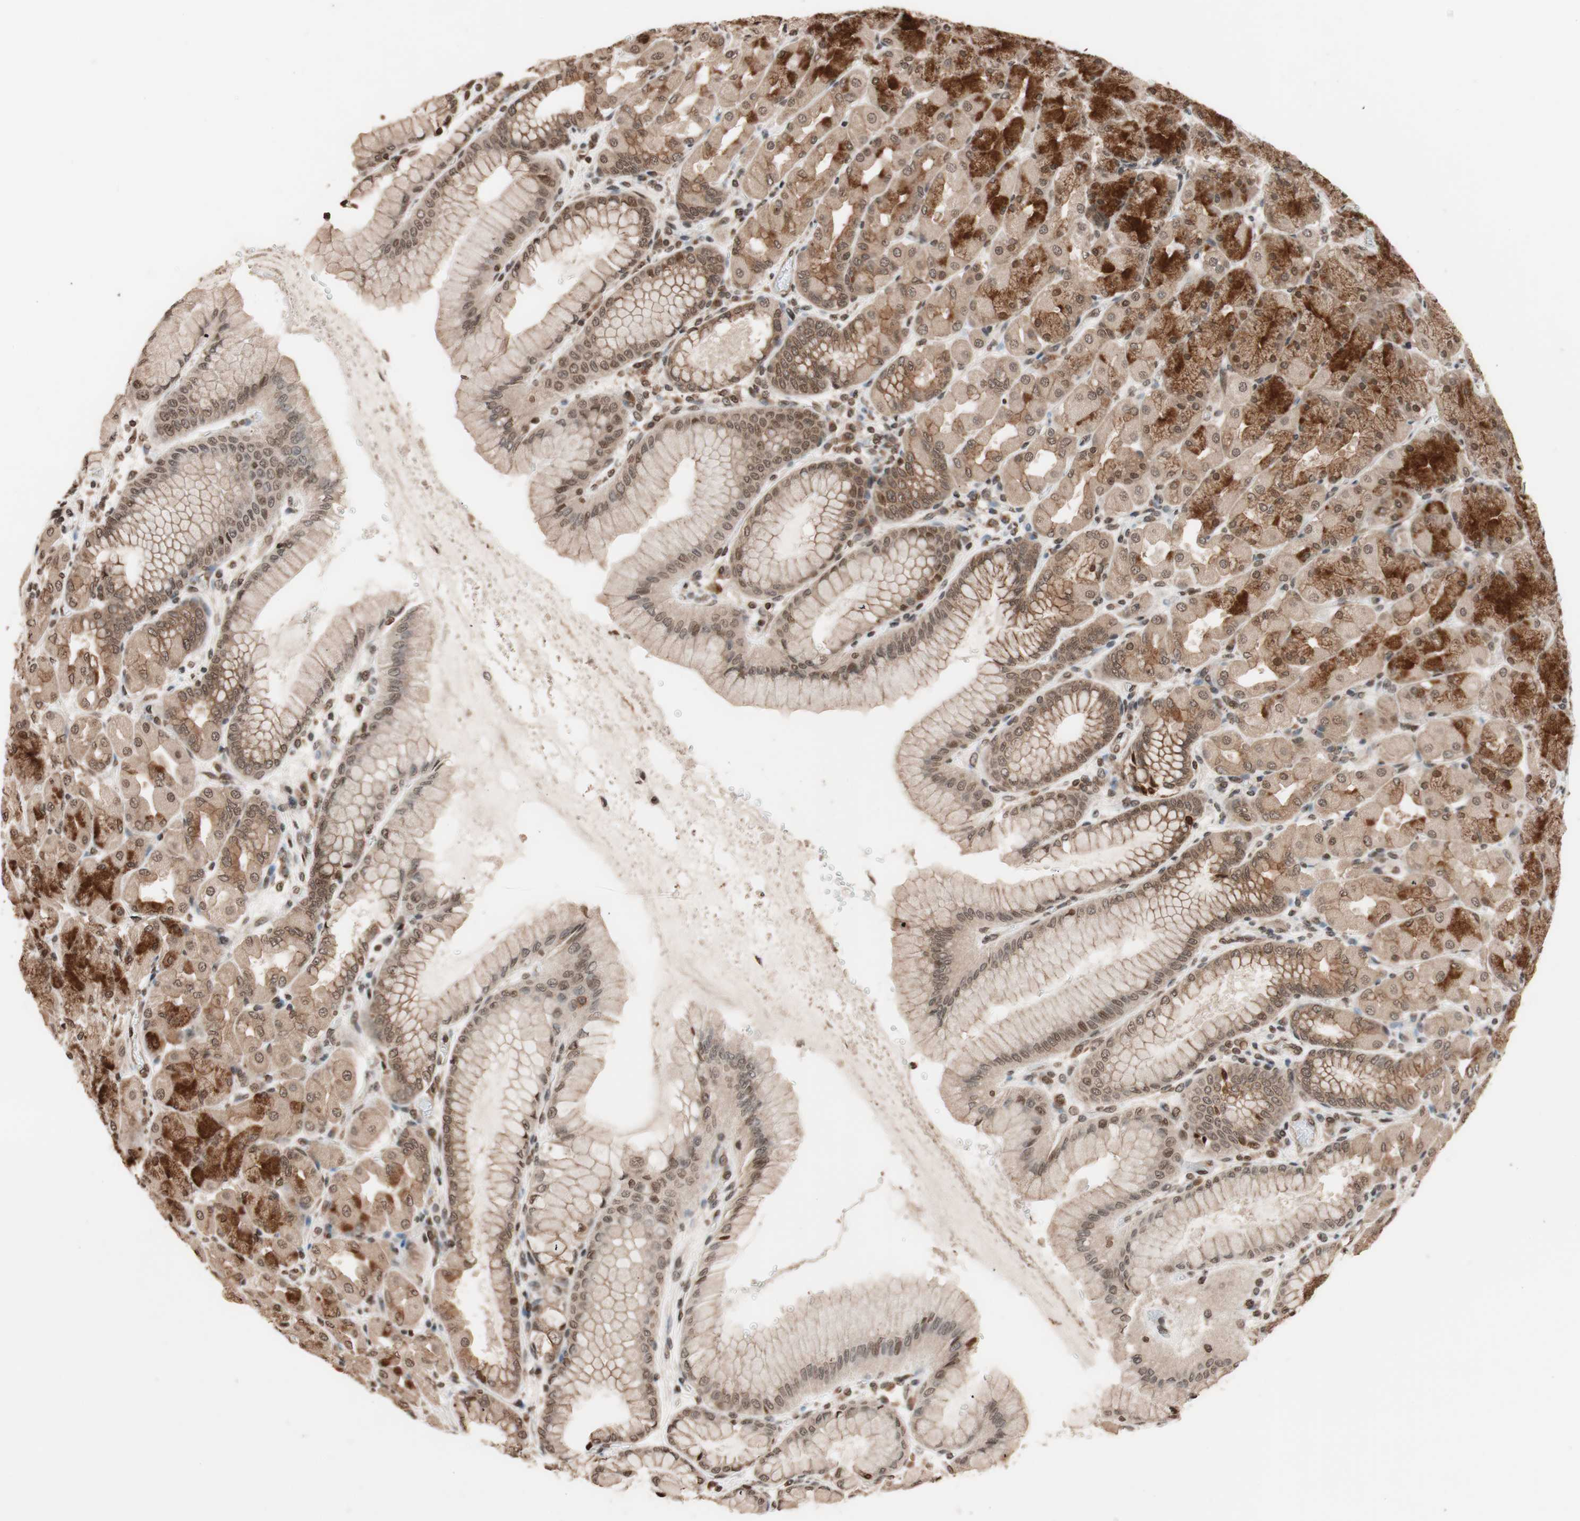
{"staining": {"intensity": "moderate", "quantity": ">75%", "location": "cytoplasmic/membranous,nuclear"}, "tissue": "stomach", "cell_type": "Glandular cells", "image_type": "normal", "snomed": [{"axis": "morphology", "description": "Normal tissue, NOS"}, {"axis": "topography", "description": "Stomach, upper"}], "caption": "Immunohistochemical staining of unremarkable stomach reveals moderate cytoplasmic/membranous,nuclear protein expression in approximately >75% of glandular cells. Nuclei are stained in blue.", "gene": "ZFC3H1", "patient": {"sex": "female", "age": 56}}